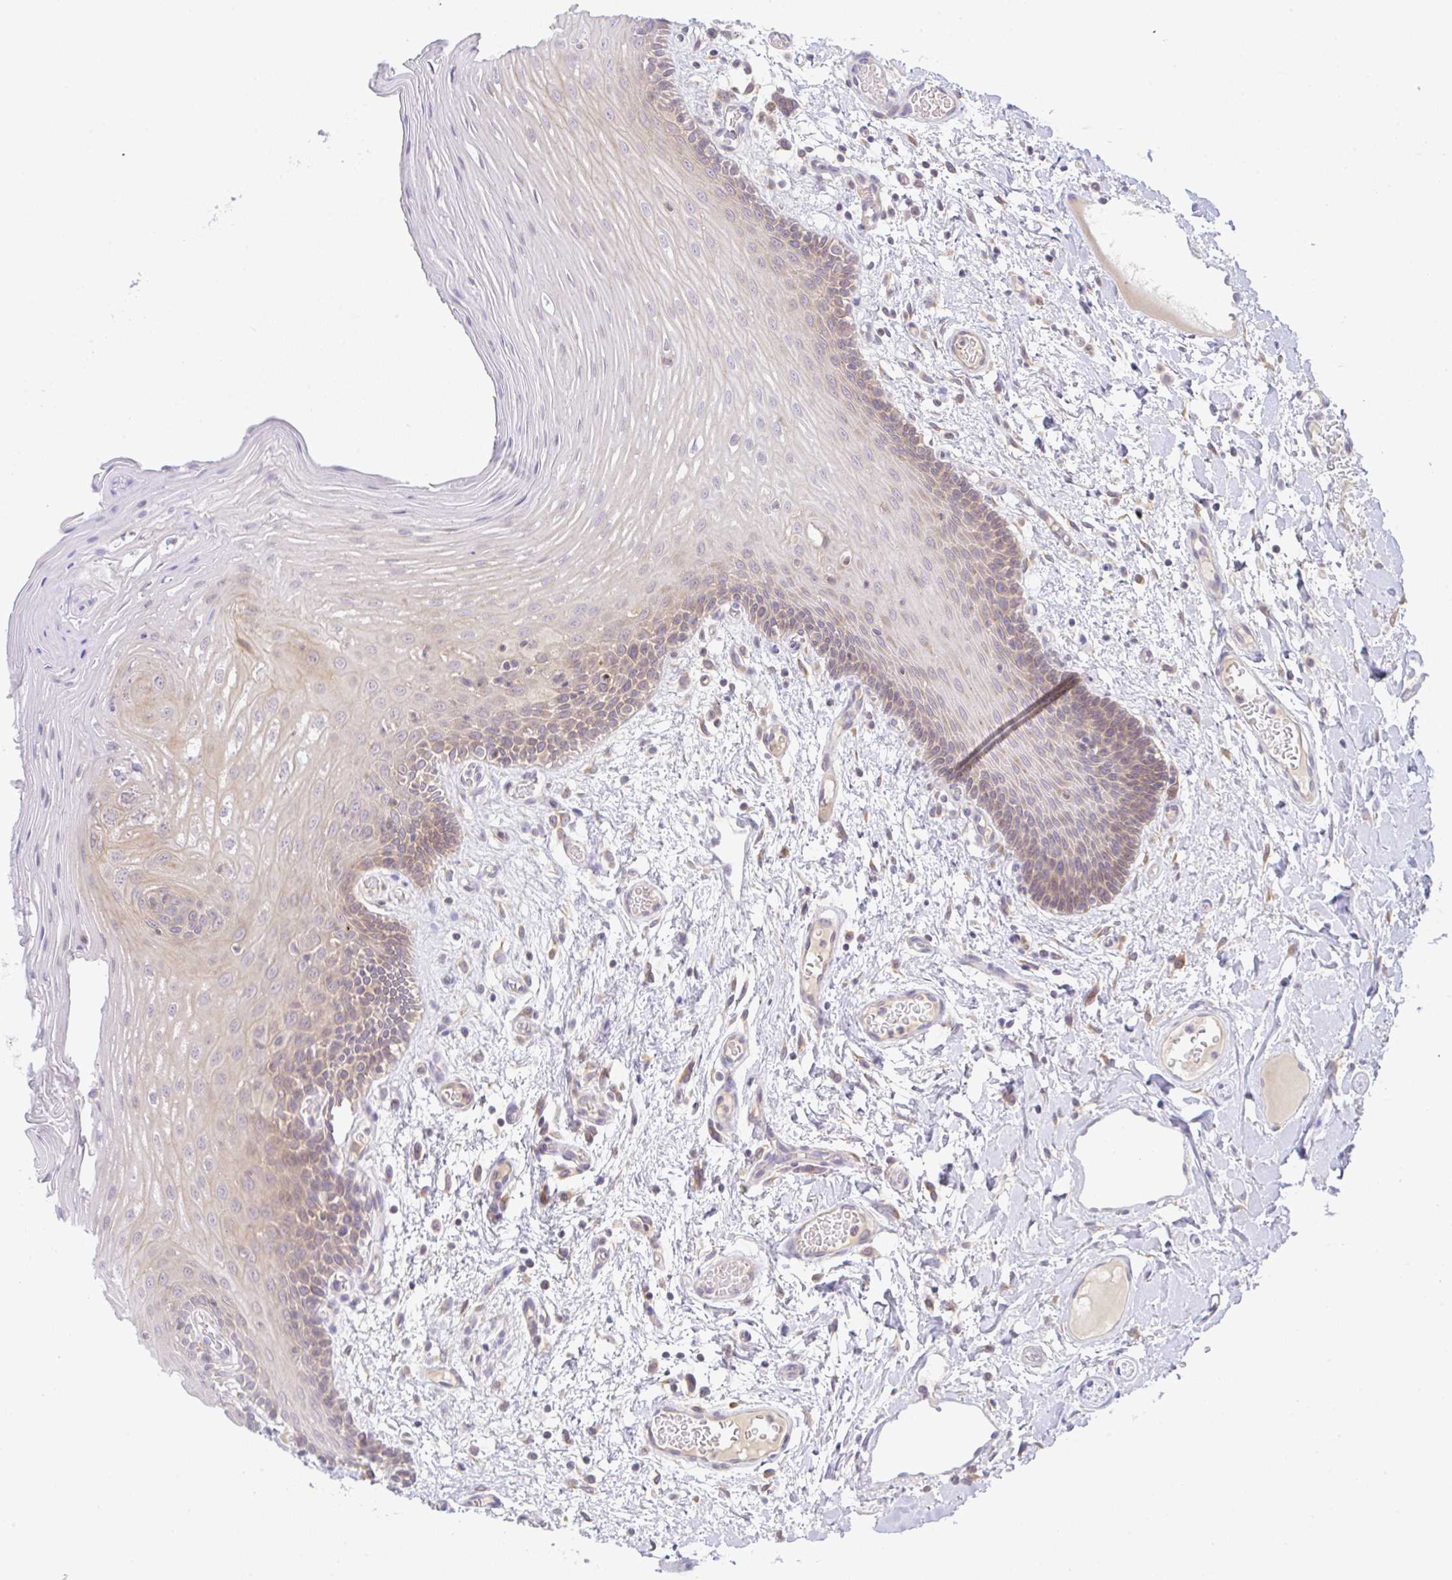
{"staining": {"intensity": "weak", "quantity": "25%-75%", "location": "cytoplasmic/membranous"}, "tissue": "oral mucosa", "cell_type": "Squamous epithelial cells", "image_type": "normal", "snomed": [{"axis": "morphology", "description": "Normal tissue, NOS"}, {"axis": "topography", "description": "Oral tissue"}, {"axis": "topography", "description": "Tounge, NOS"}], "caption": "IHC (DAB (3,3'-diaminobenzidine)) staining of normal oral mucosa reveals weak cytoplasmic/membranous protein staining in about 25%-75% of squamous epithelial cells.", "gene": "DERL2", "patient": {"sex": "female", "age": 60}}